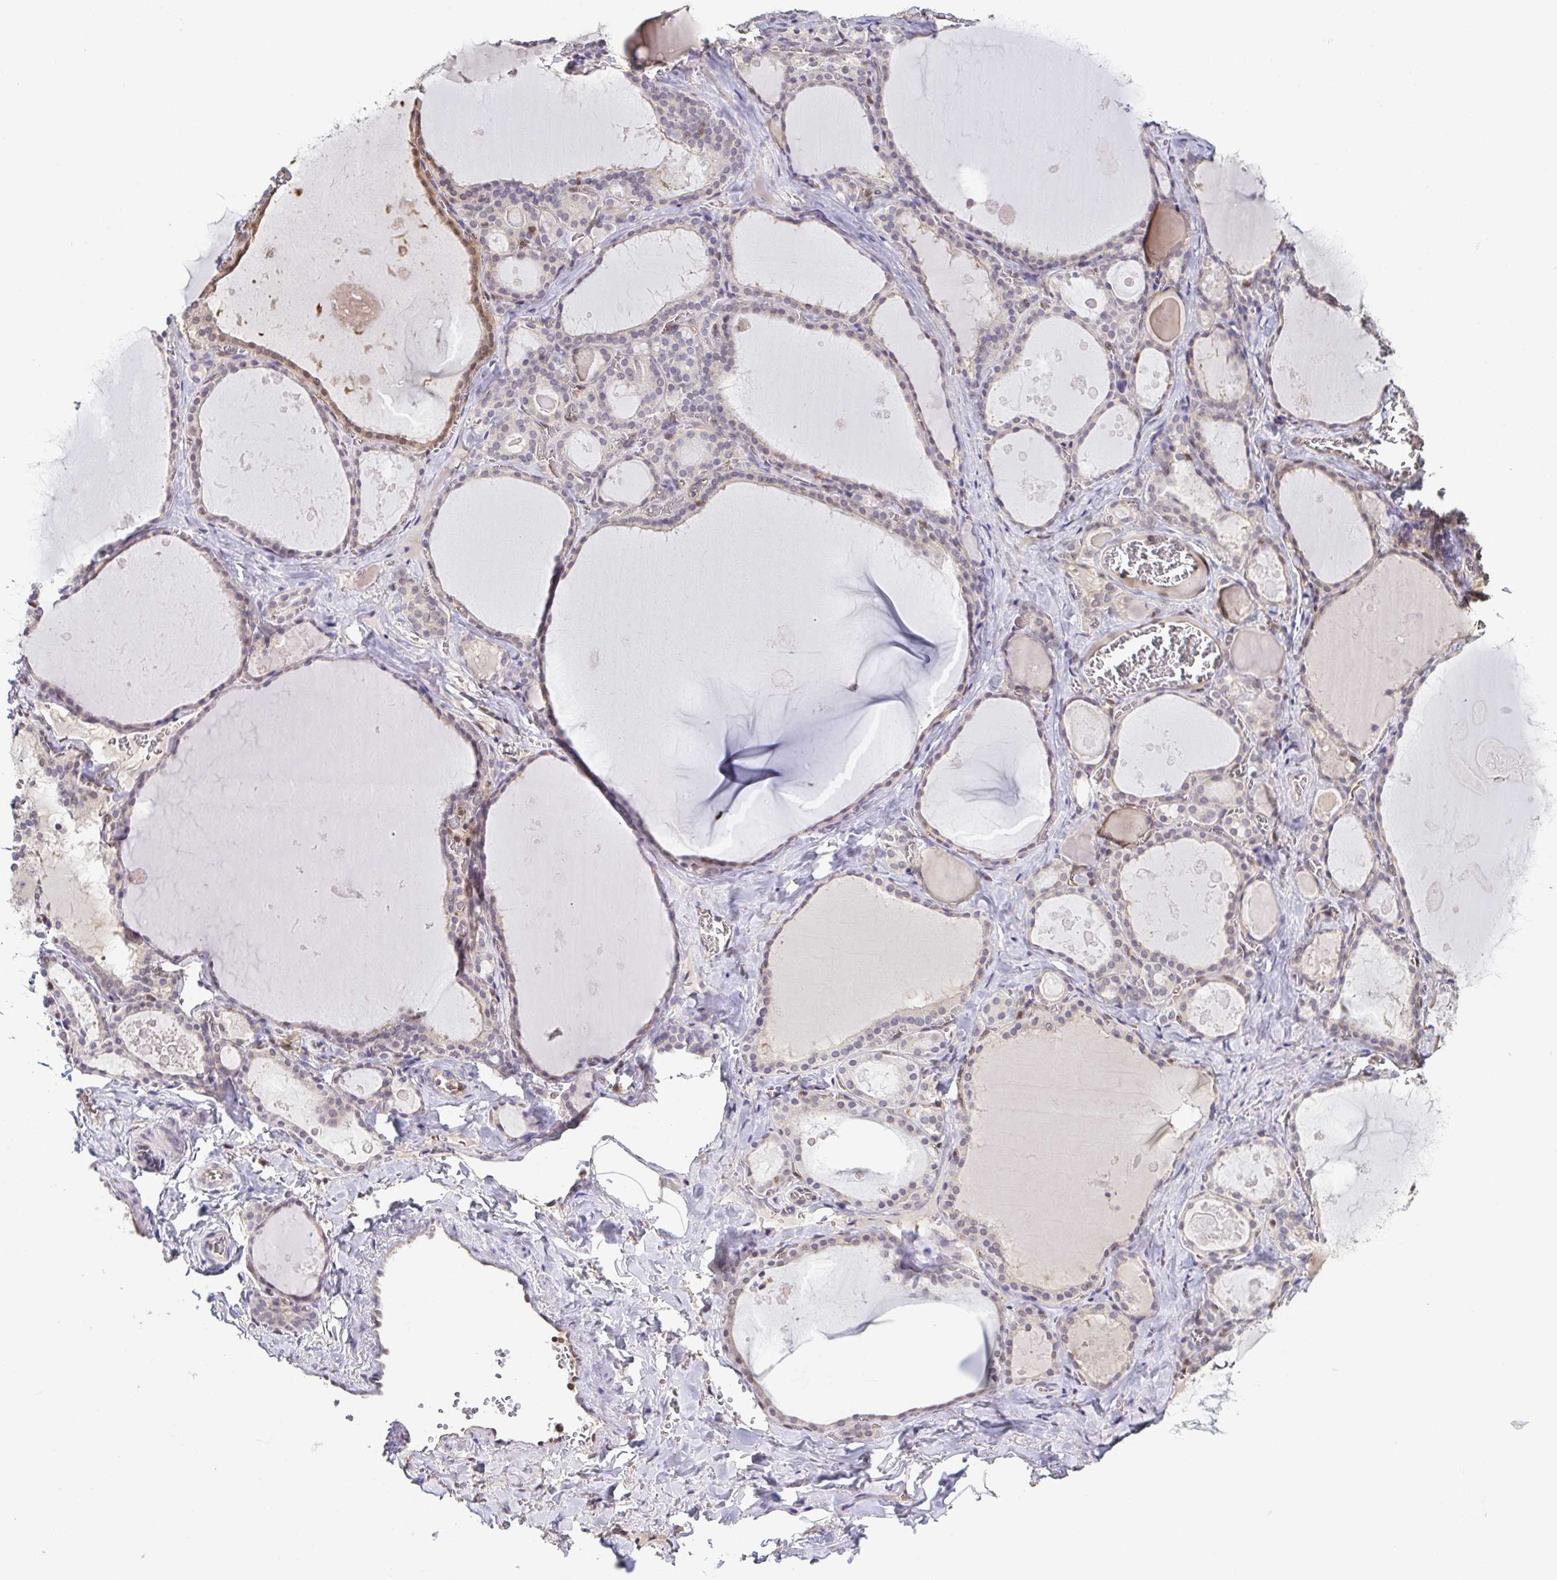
{"staining": {"intensity": "weak", "quantity": "<25%", "location": "cytoplasmic/membranous,nuclear"}, "tissue": "thyroid gland", "cell_type": "Glandular cells", "image_type": "normal", "snomed": [{"axis": "morphology", "description": "Normal tissue, NOS"}, {"axis": "topography", "description": "Thyroid gland"}], "caption": "IHC photomicrograph of benign human thyroid gland stained for a protein (brown), which exhibits no expression in glandular cells. (DAB immunohistochemistry, high magnification).", "gene": "PSMB9", "patient": {"sex": "male", "age": 56}}